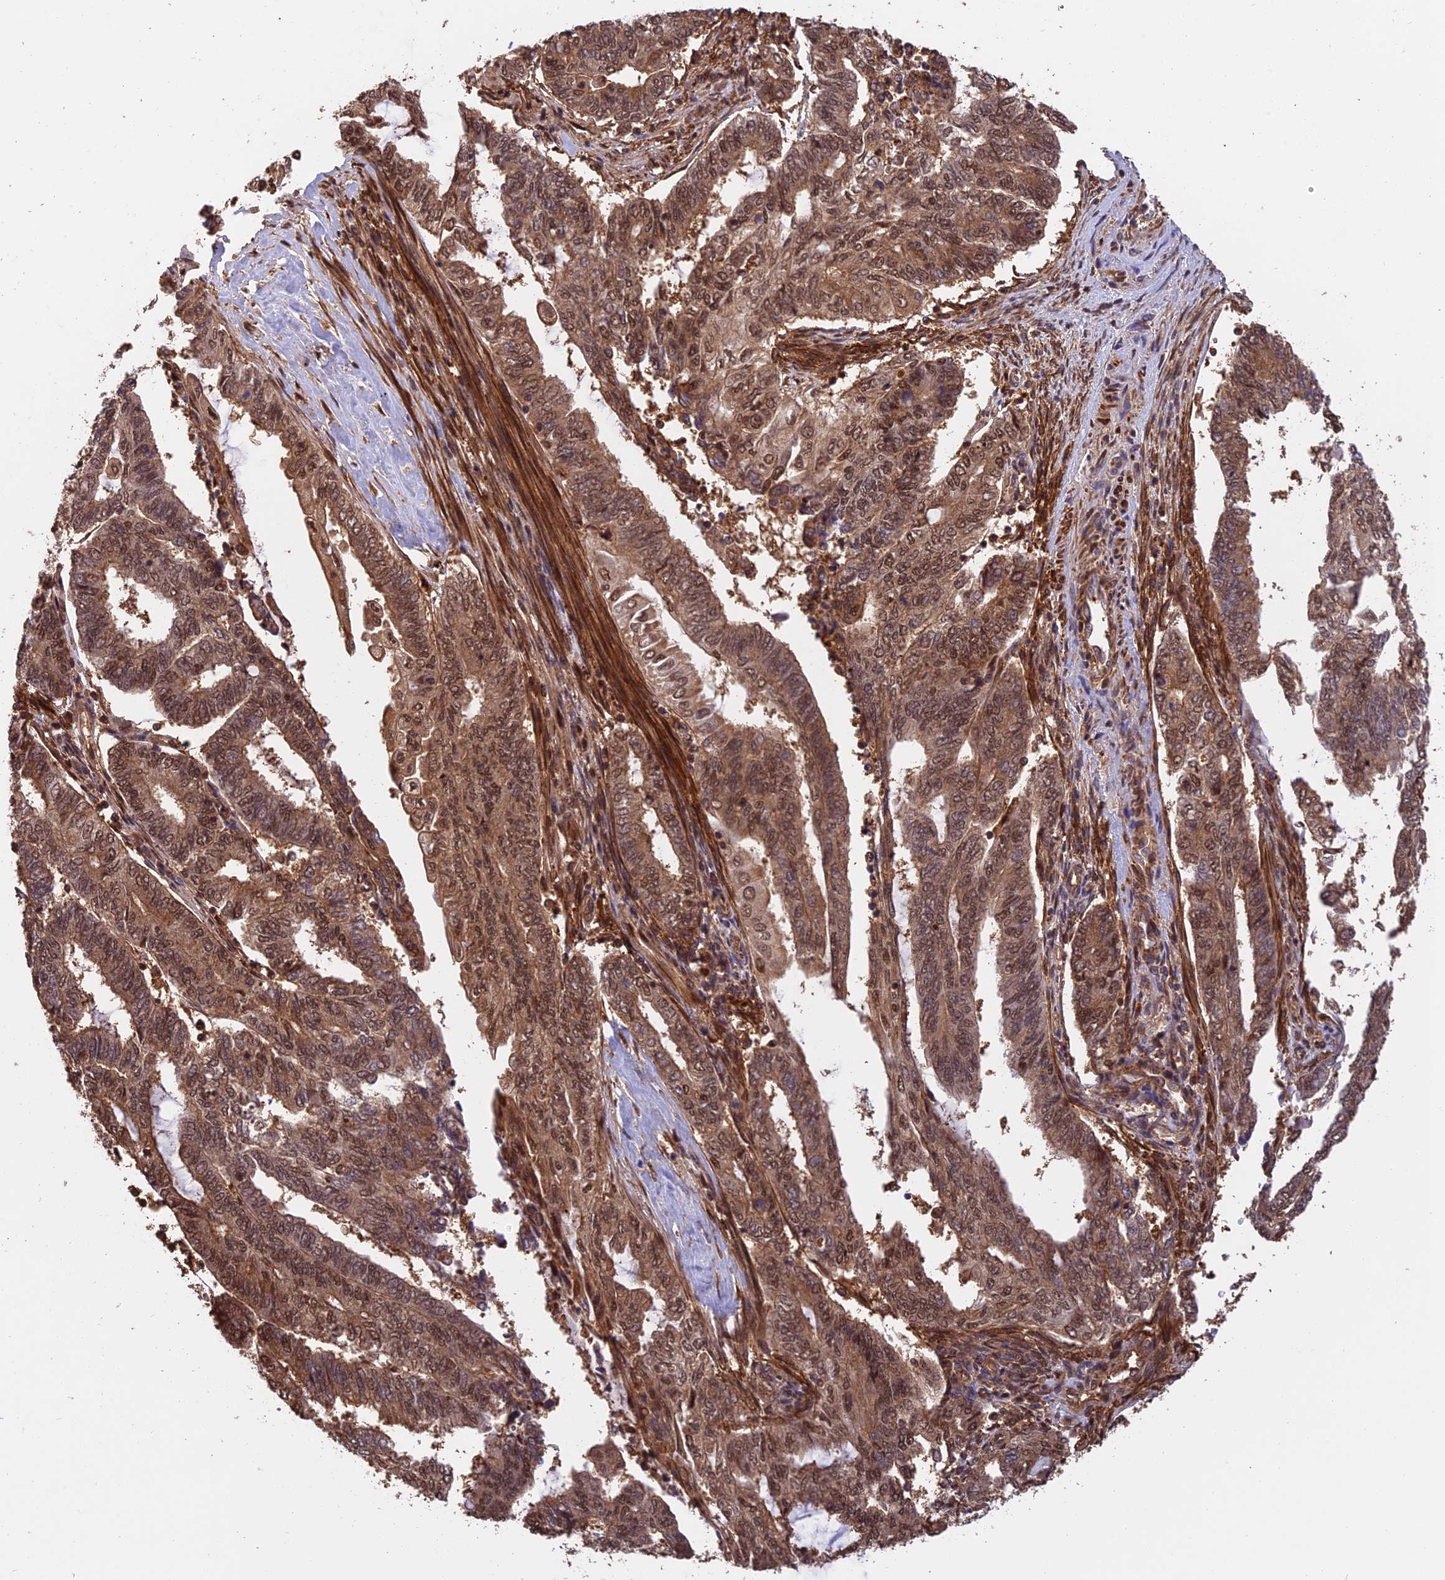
{"staining": {"intensity": "moderate", "quantity": ">75%", "location": "cytoplasmic/membranous,nuclear"}, "tissue": "endometrial cancer", "cell_type": "Tumor cells", "image_type": "cancer", "snomed": [{"axis": "morphology", "description": "Adenocarcinoma, NOS"}, {"axis": "topography", "description": "Uterus"}, {"axis": "topography", "description": "Endometrium"}], "caption": "Endometrial cancer (adenocarcinoma) stained with a brown dye reveals moderate cytoplasmic/membranous and nuclear positive positivity in approximately >75% of tumor cells.", "gene": "PSMB3", "patient": {"sex": "female", "age": 70}}